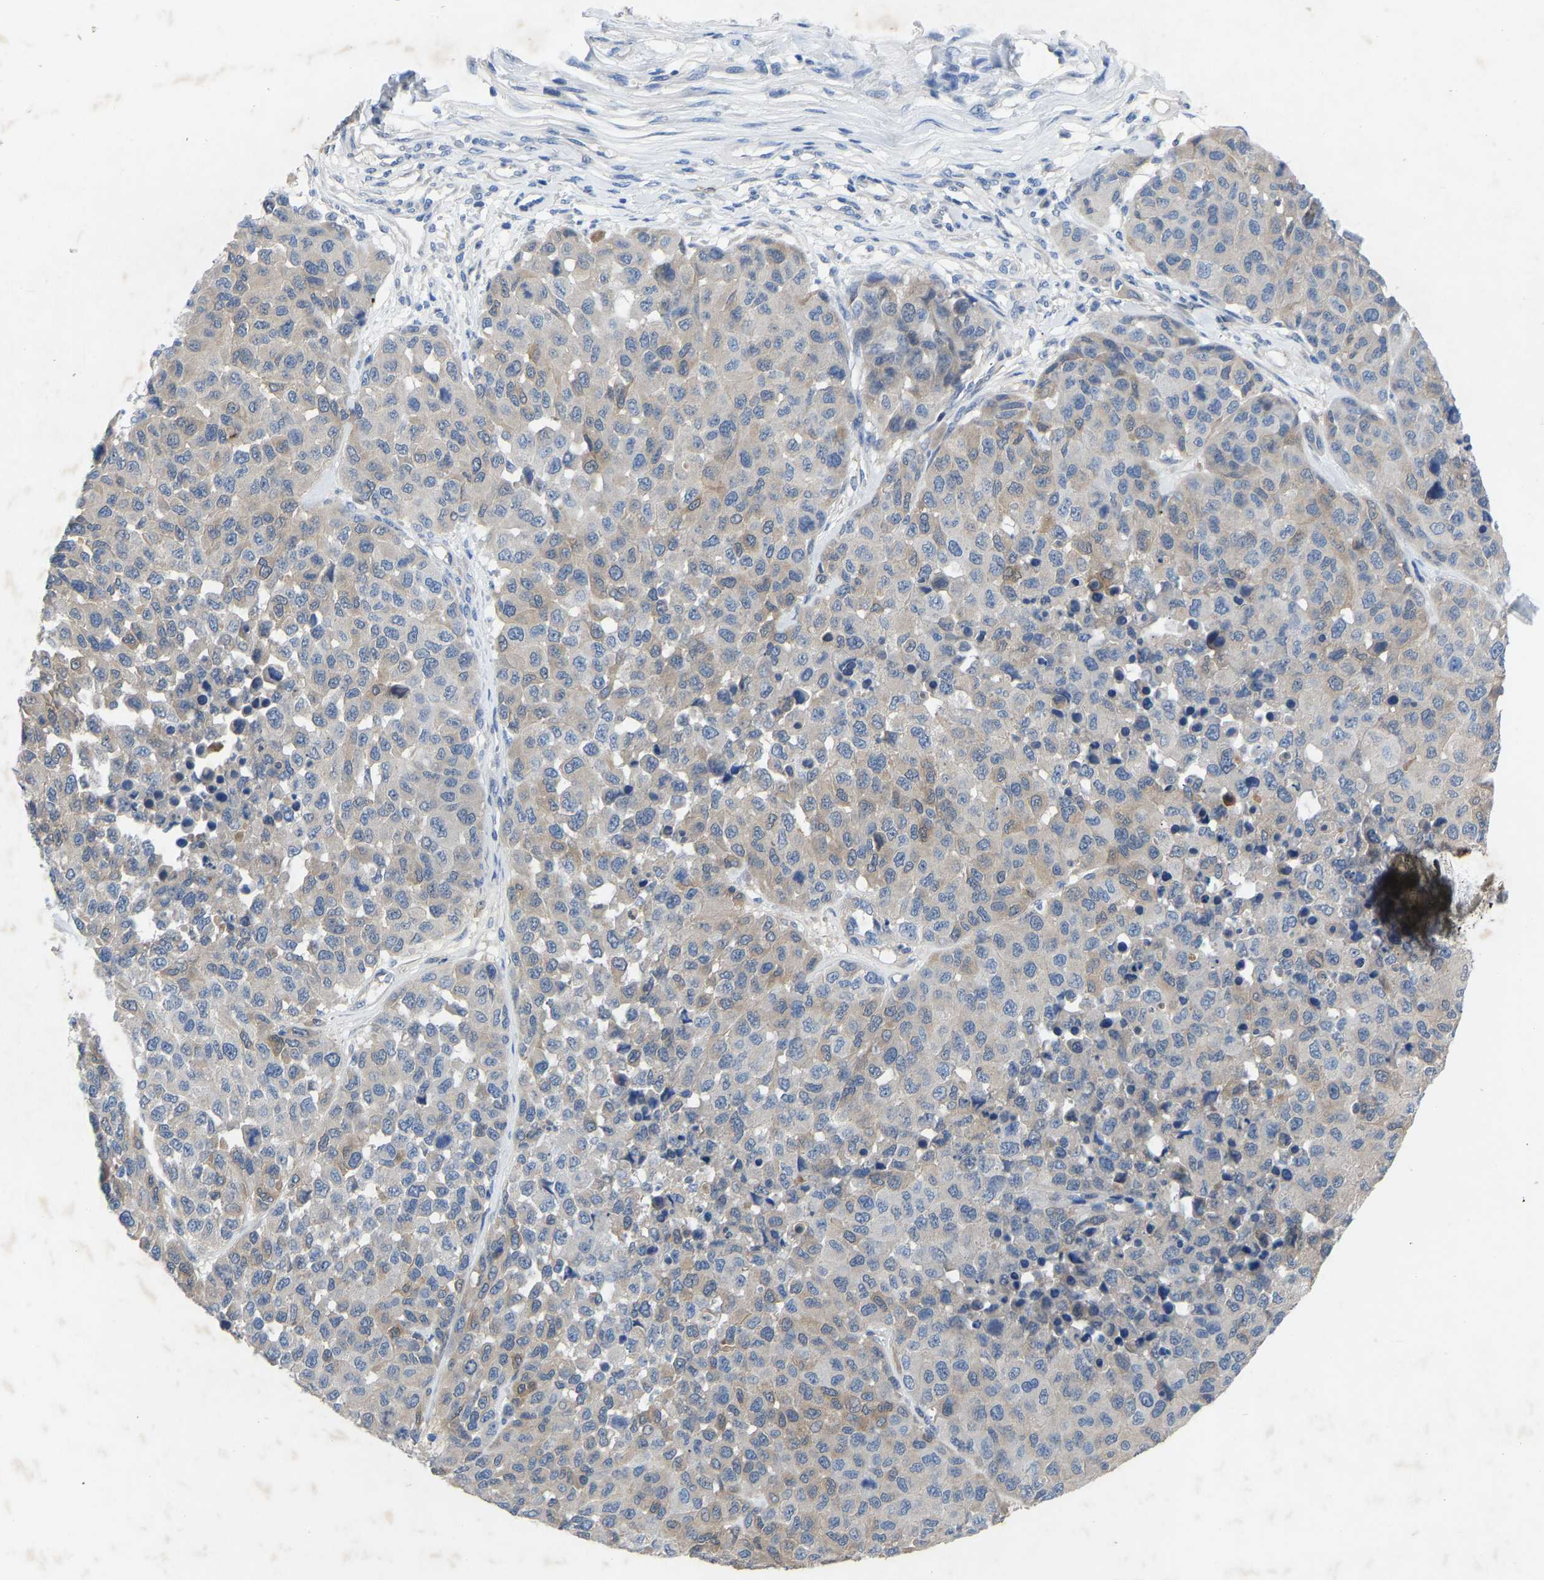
{"staining": {"intensity": "weak", "quantity": "<25%", "location": "cytoplasmic/membranous"}, "tissue": "melanoma", "cell_type": "Tumor cells", "image_type": "cancer", "snomed": [{"axis": "morphology", "description": "Malignant melanoma, NOS"}, {"axis": "topography", "description": "Skin"}], "caption": "Micrograph shows no protein positivity in tumor cells of melanoma tissue.", "gene": "RBP1", "patient": {"sex": "male", "age": 62}}